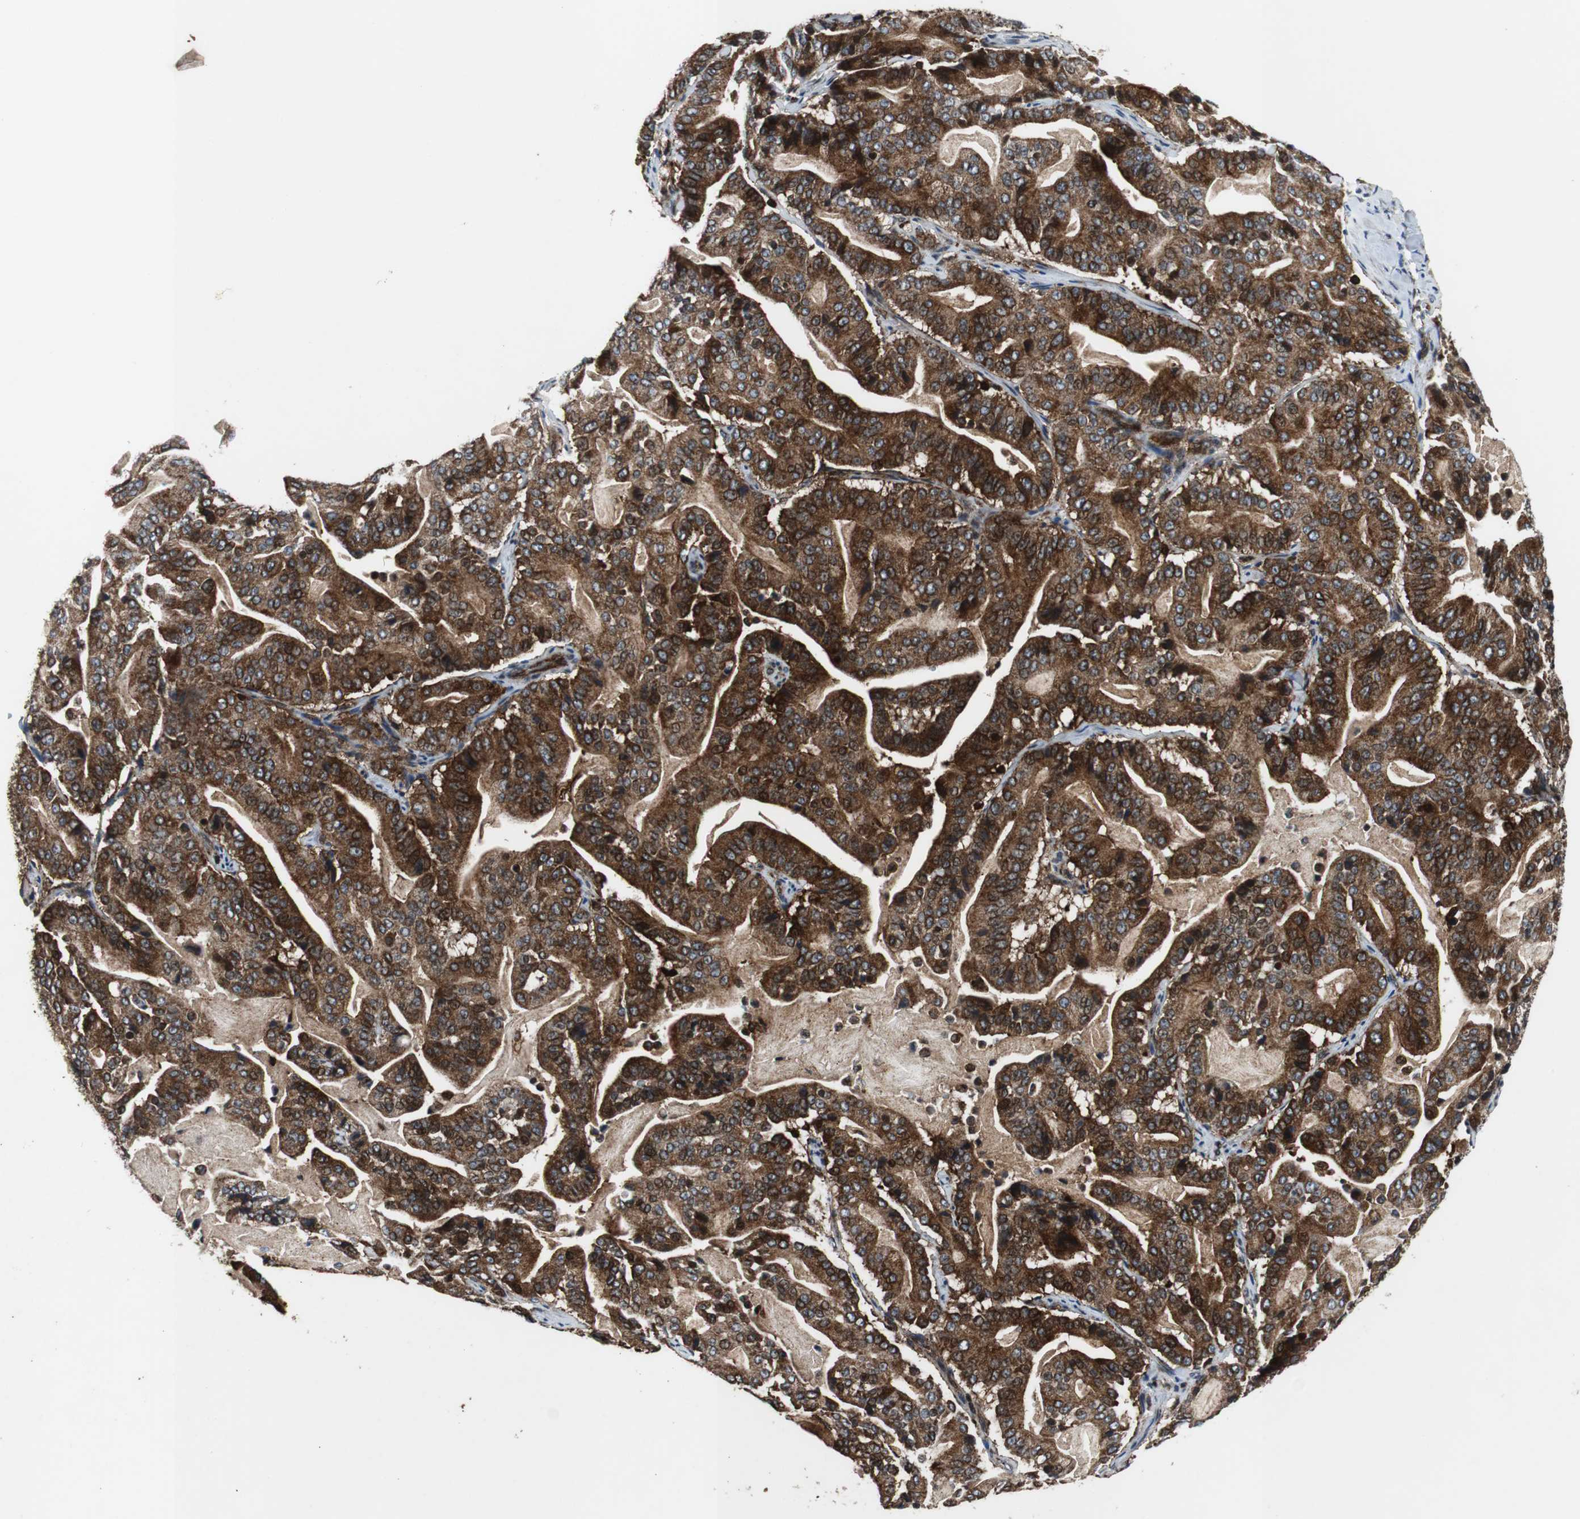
{"staining": {"intensity": "strong", "quantity": ">75%", "location": "cytoplasmic/membranous"}, "tissue": "pancreatic cancer", "cell_type": "Tumor cells", "image_type": "cancer", "snomed": [{"axis": "morphology", "description": "Adenocarcinoma, NOS"}, {"axis": "topography", "description": "Pancreas"}], "caption": "Adenocarcinoma (pancreatic) was stained to show a protein in brown. There is high levels of strong cytoplasmic/membranous positivity in approximately >75% of tumor cells.", "gene": "TUBA4A", "patient": {"sex": "male", "age": 63}}